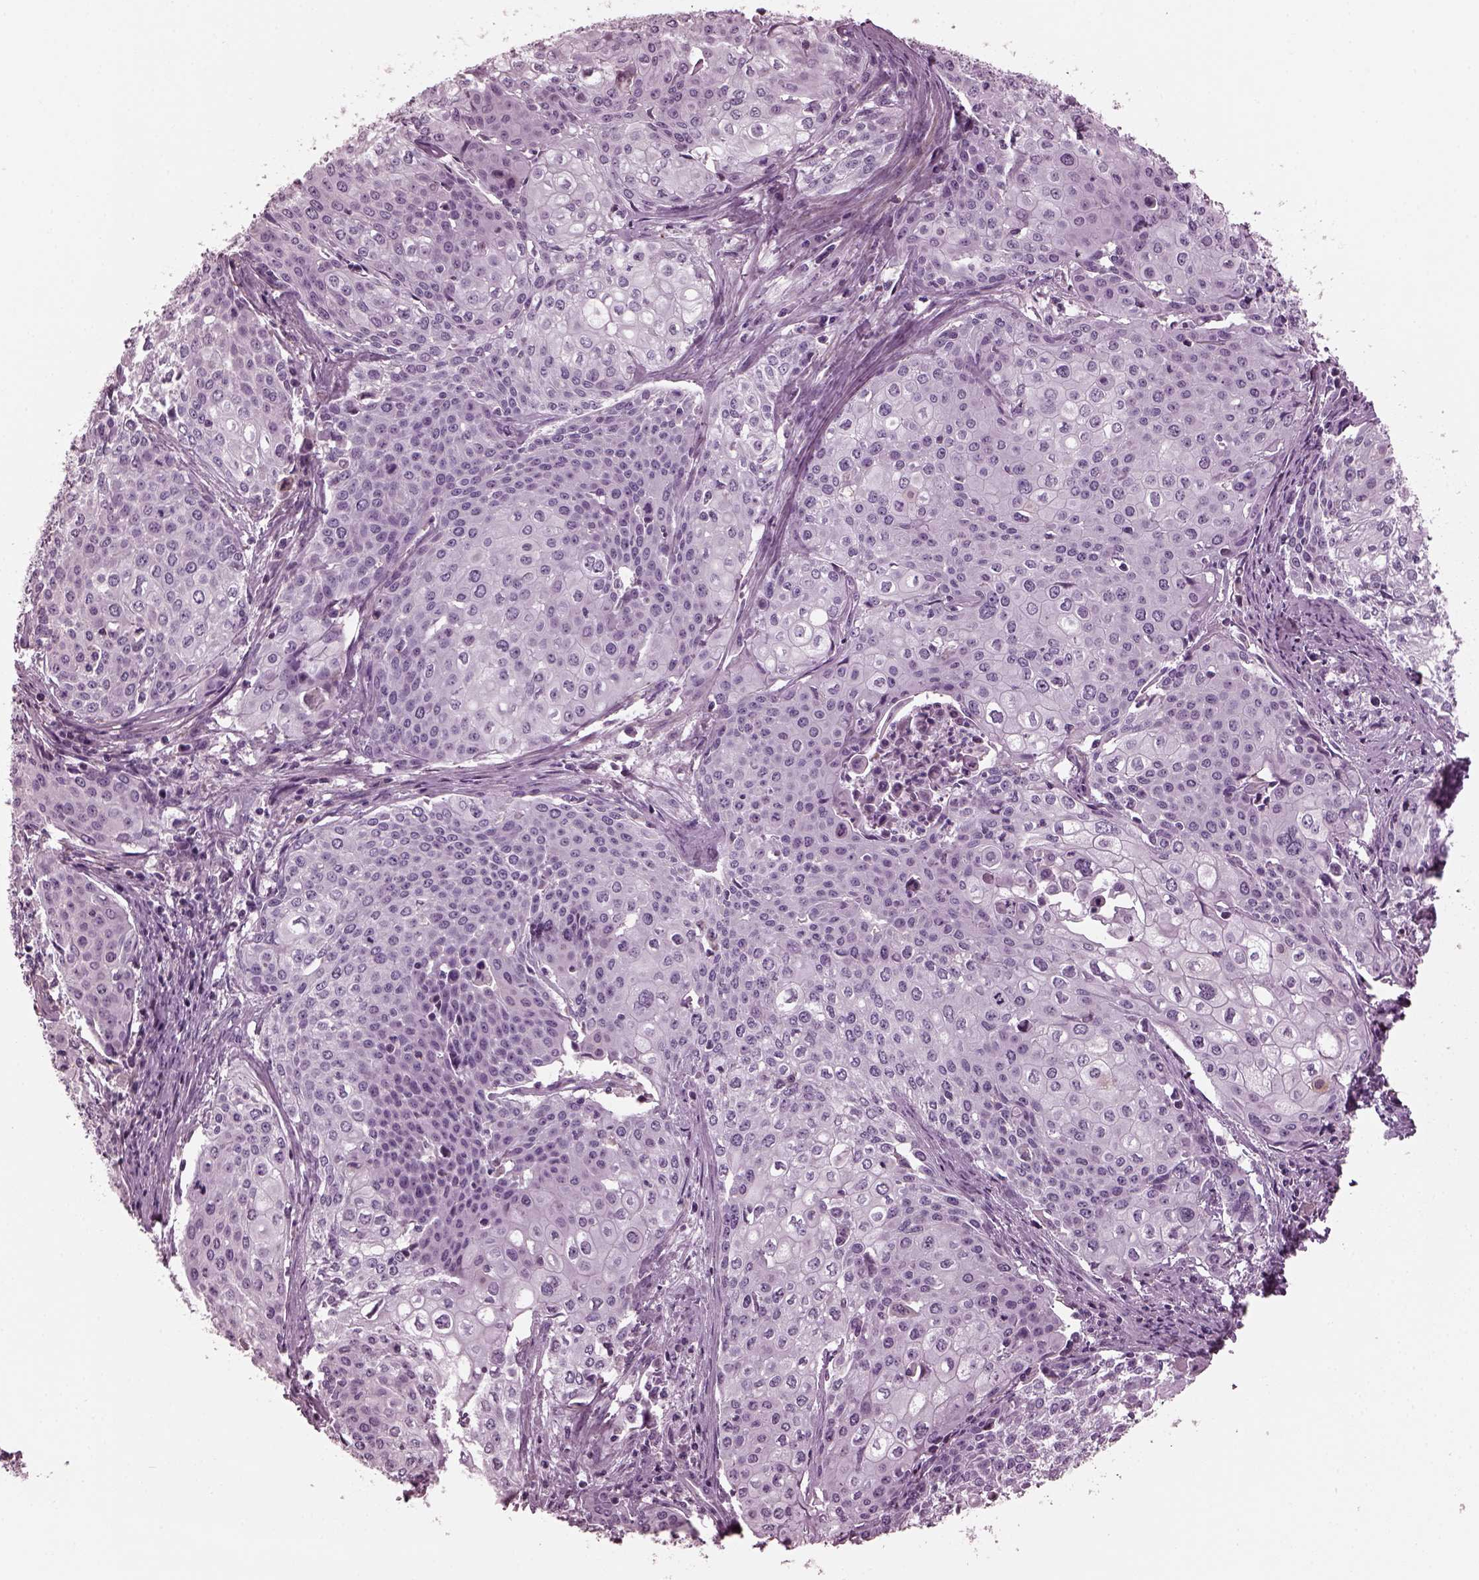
{"staining": {"intensity": "negative", "quantity": "none", "location": "none"}, "tissue": "cervical cancer", "cell_type": "Tumor cells", "image_type": "cancer", "snomed": [{"axis": "morphology", "description": "Squamous cell carcinoma, NOS"}, {"axis": "topography", "description": "Cervix"}], "caption": "The image demonstrates no staining of tumor cells in cervical cancer.", "gene": "GDF11", "patient": {"sex": "female", "age": 39}}